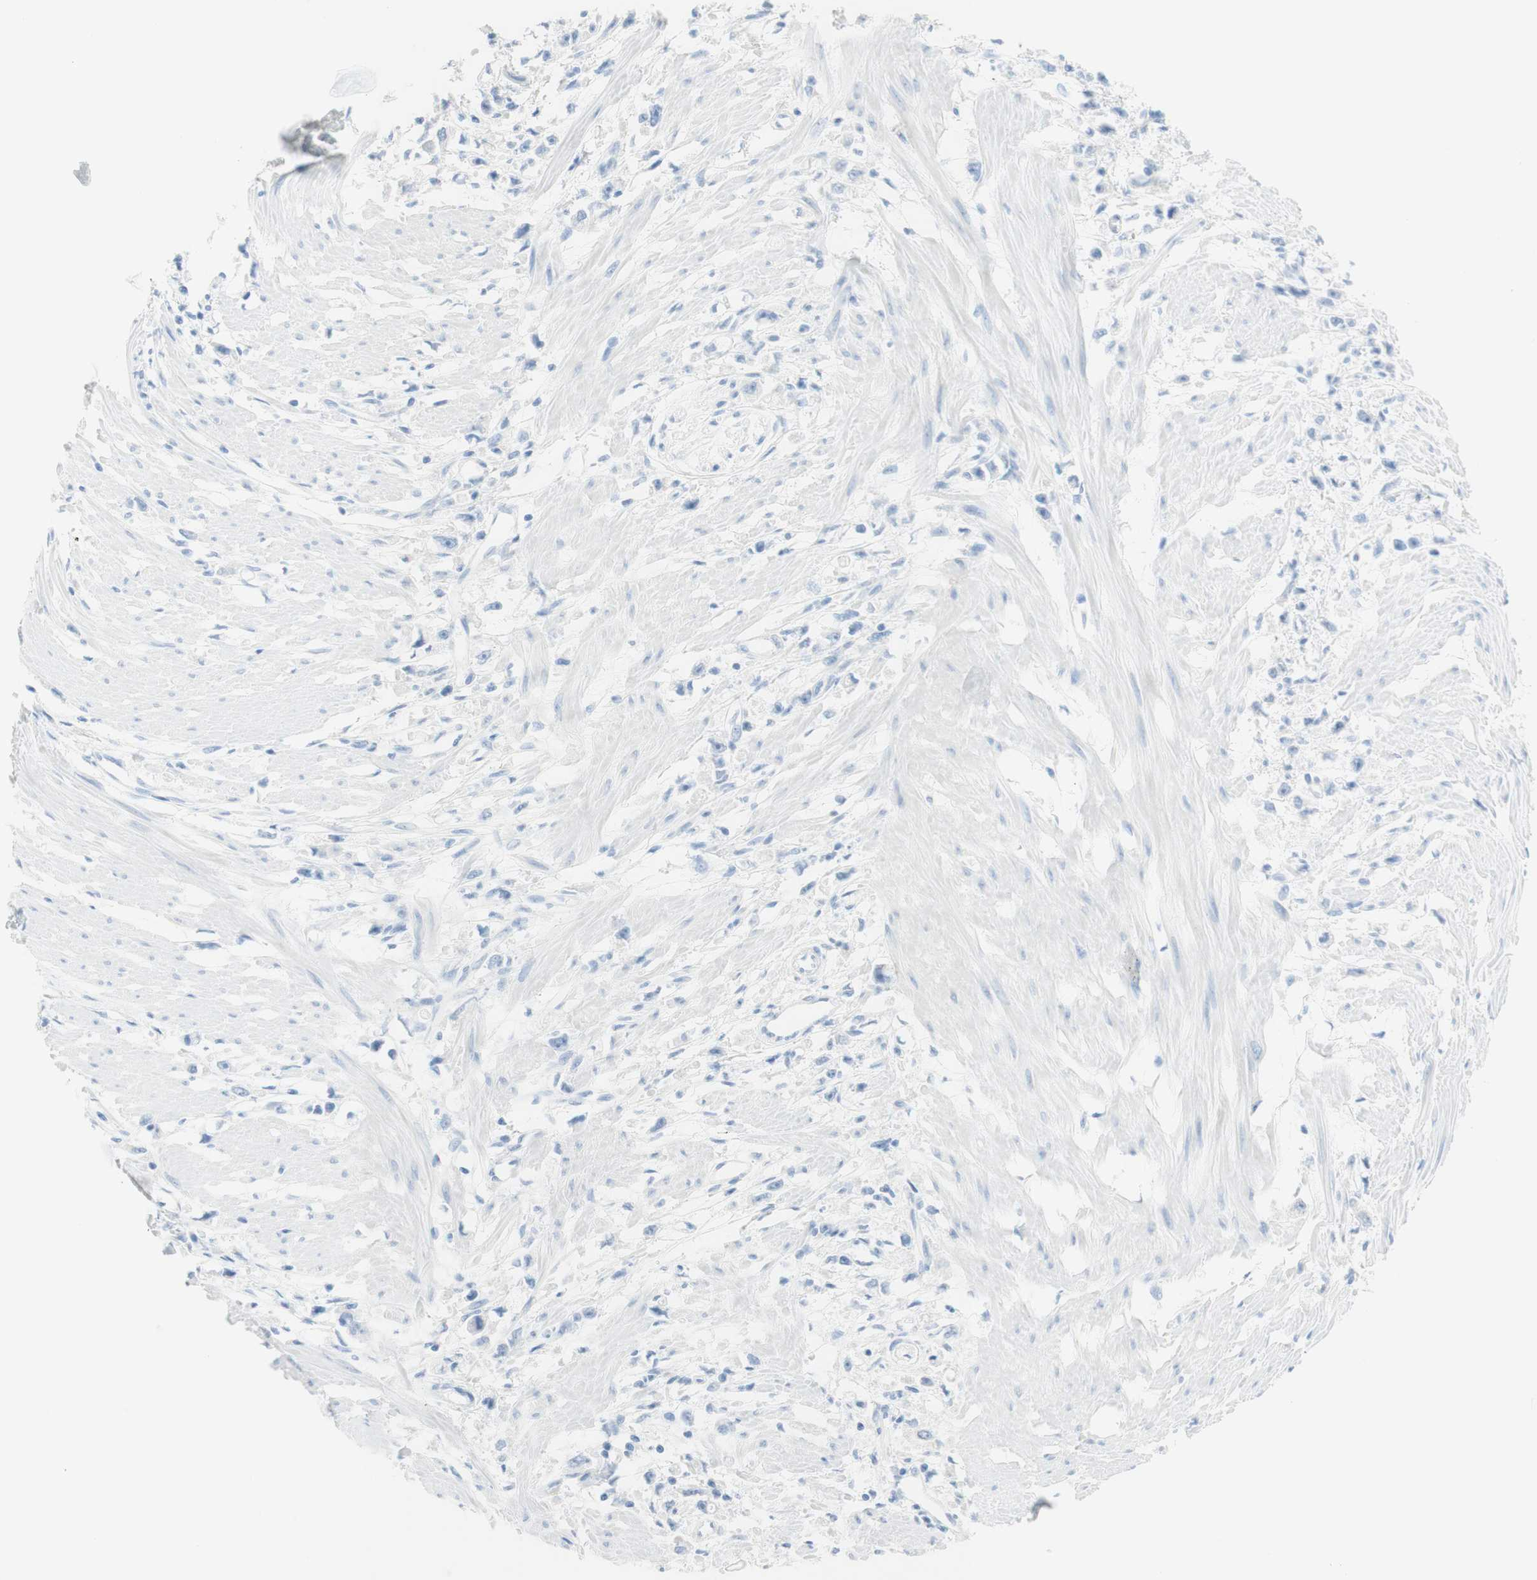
{"staining": {"intensity": "negative", "quantity": "none", "location": "none"}, "tissue": "stomach cancer", "cell_type": "Tumor cells", "image_type": "cancer", "snomed": [{"axis": "morphology", "description": "Adenocarcinoma, NOS"}, {"axis": "topography", "description": "Stomach"}], "caption": "Tumor cells show no significant positivity in adenocarcinoma (stomach).", "gene": "TPO", "patient": {"sex": "female", "age": 59}}